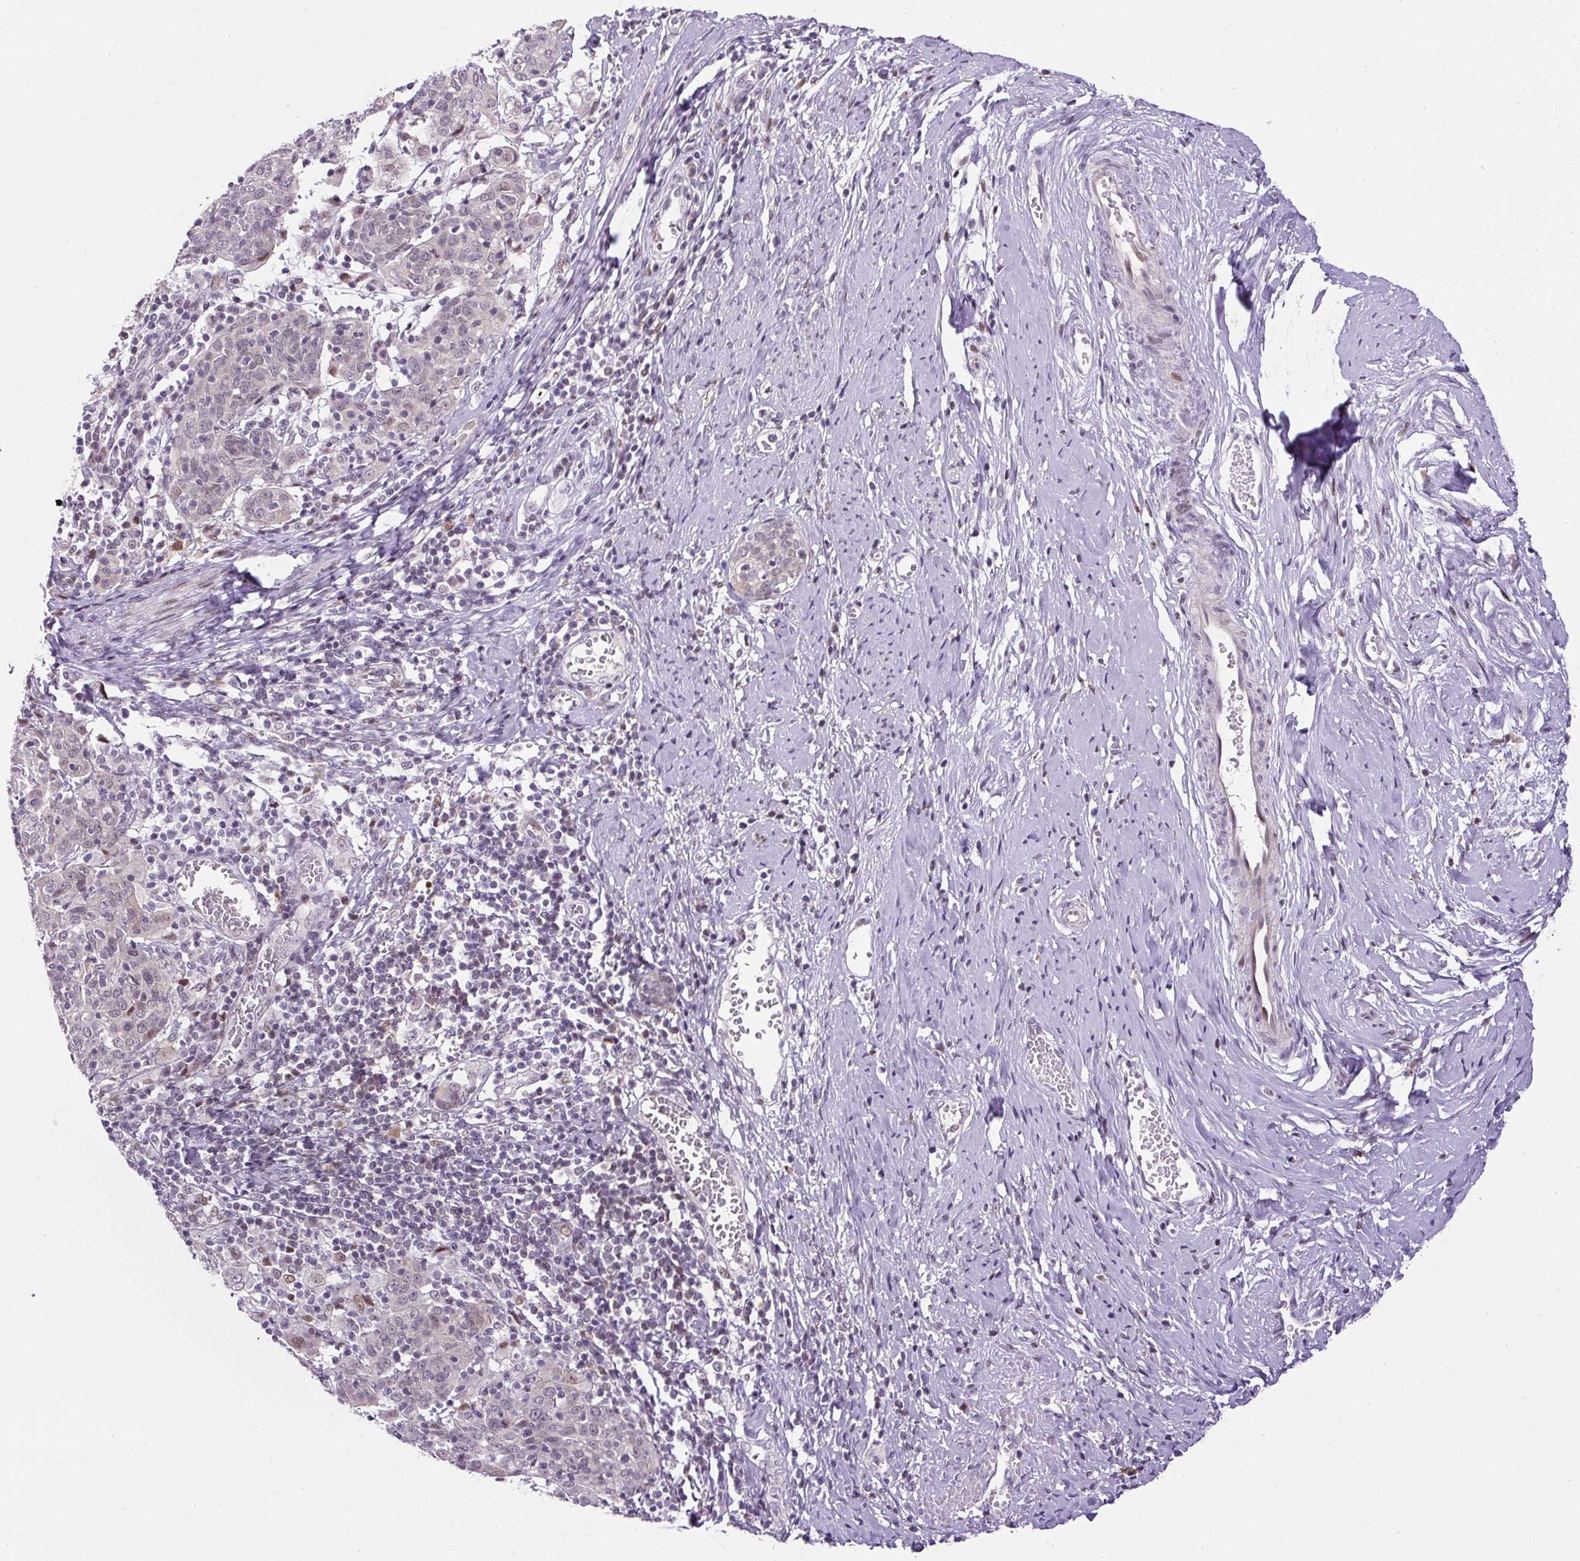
{"staining": {"intensity": "moderate", "quantity": "<25%", "location": "nuclear"}, "tissue": "cervical cancer", "cell_type": "Tumor cells", "image_type": "cancer", "snomed": [{"axis": "morphology", "description": "Squamous cell carcinoma, NOS"}, {"axis": "topography", "description": "Cervix"}], "caption": "High-power microscopy captured an IHC image of cervical squamous cell carcinoma, revealing moderate nuclear positivity in about <25% of tumor cells.", "gene": "ARHGEF18", "patient": {"sex": "female", "age": 67}}